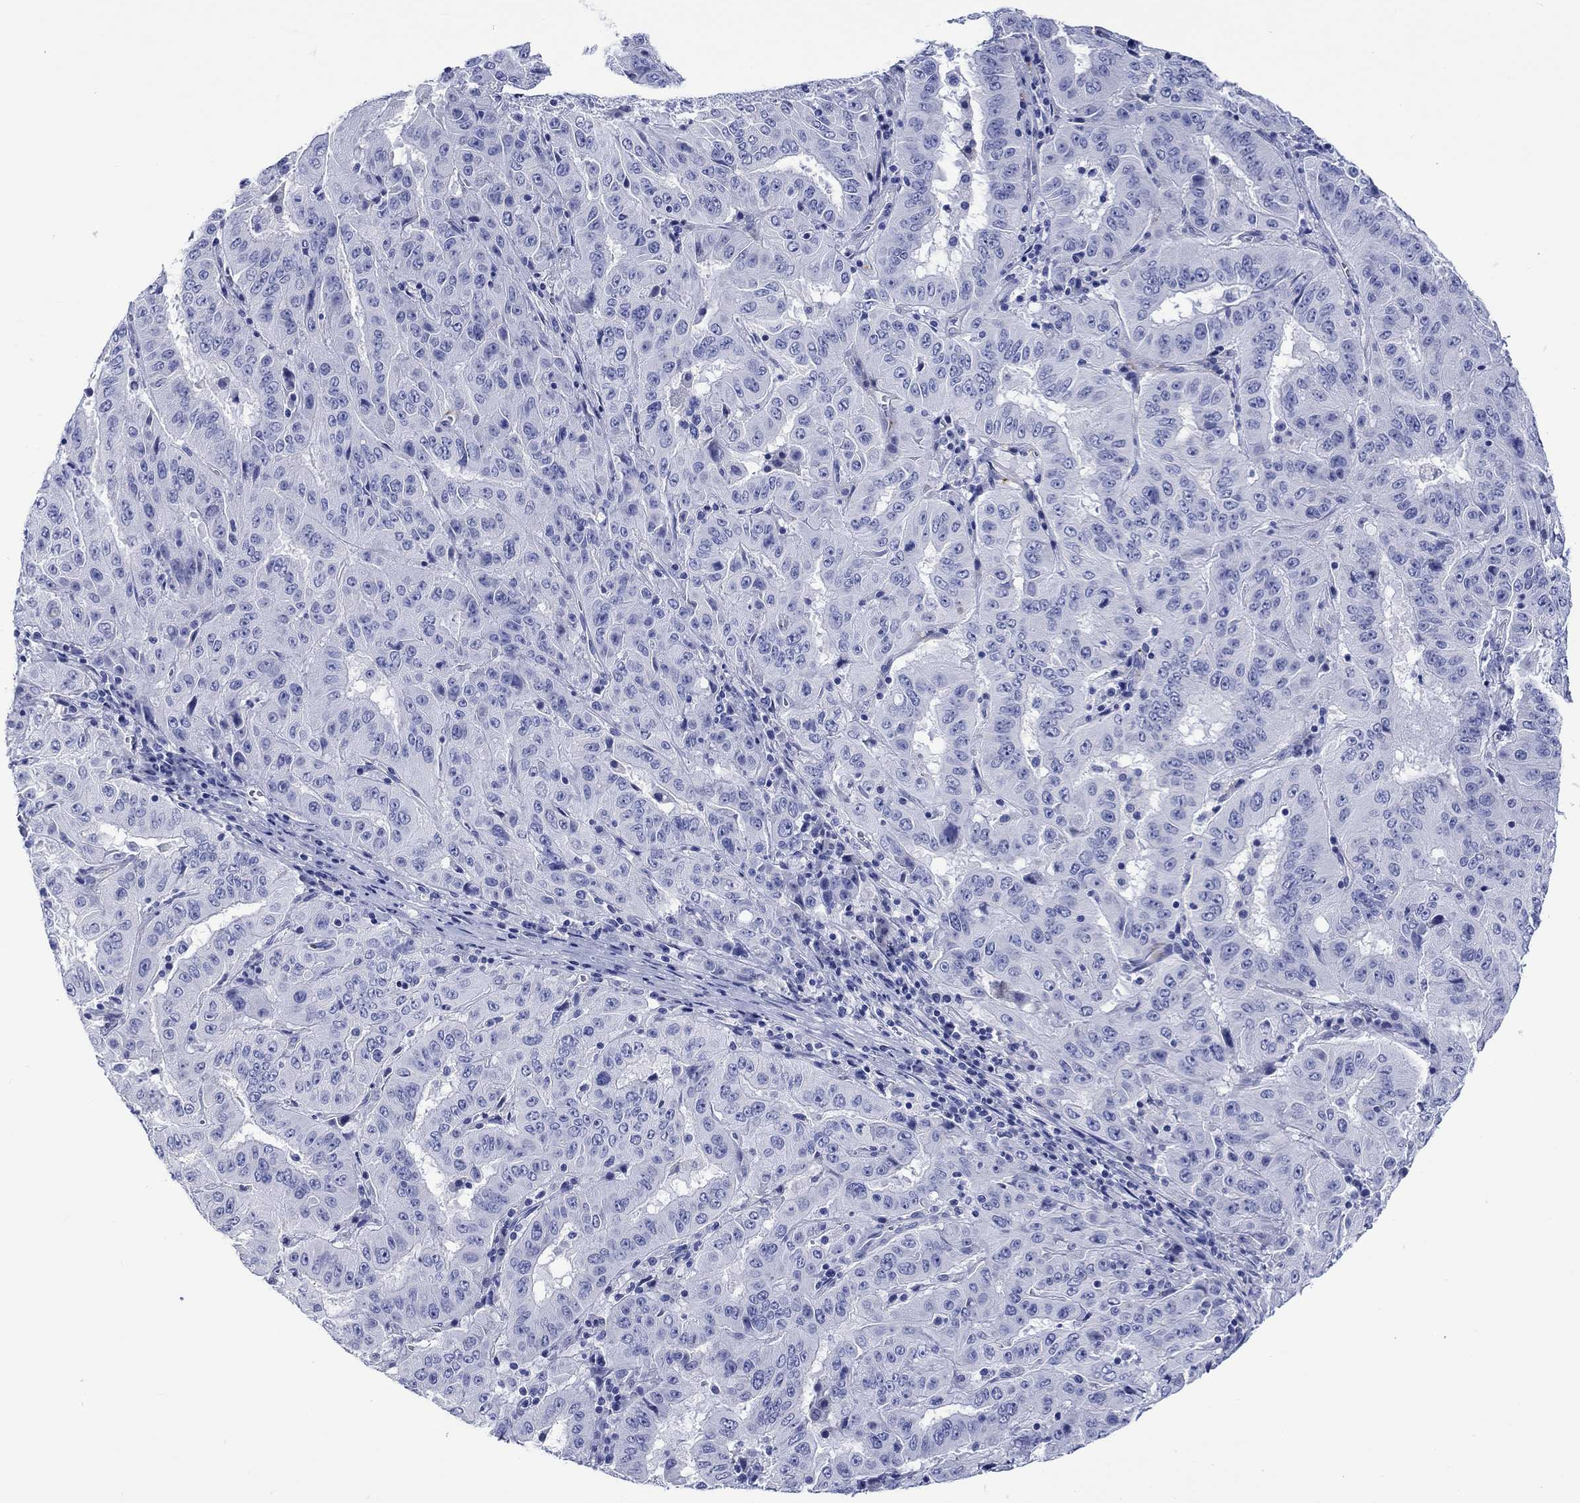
{"staining": {"intensity": "negative", "quantity": "none", "location": "none"}, "tissue": "pancreatic cancer", "cell_type": "Tumor cells", "image_type": "cancer", "snomed": [{"axis": "morphology", "description": "Adenocarcinoma, NOS"}, {"axis": "topography", "description": "Pancreas"}], "caption": "Immunohistochemical staining of human pancreatic cancer (adenocarcinoma) displays no significant positivity in tumor cells.", "gene": "CACNG3", "patient": {"sex": "male", "age": 63}}